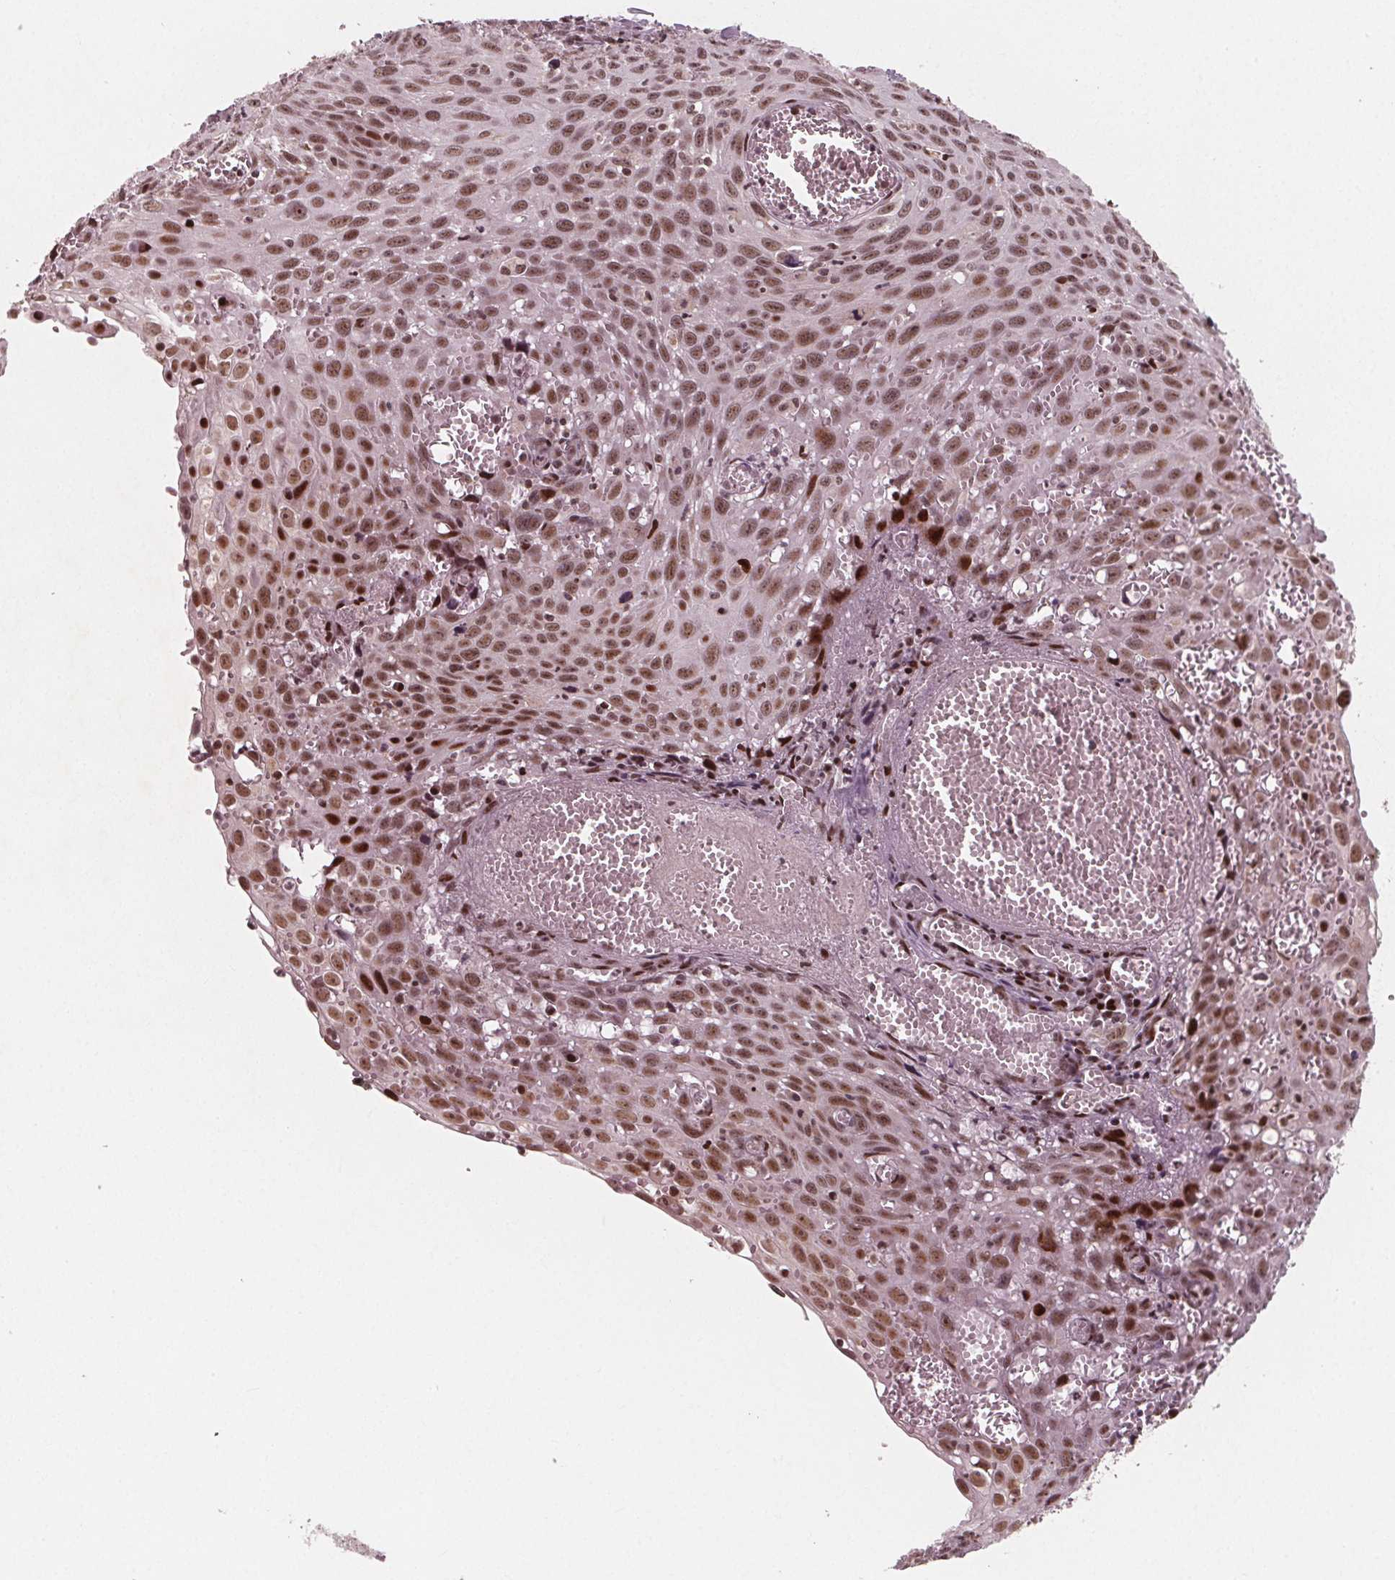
{"staining": {"intensity": "moderate", "quantity": ">75%", "location": "nuclear"}, "tissue": "cervical cancer", "cell_type": "Tumor cells", "image_type": "cancer", "snomed": [{"axis": "morphology", "description": "Squamous cell carcinoma, NOS"}, {"axis": "topography", "description": "Cervix"}], "caption": "About >75% of tumor cells in cervical cancer display moderate nuclear protein expression as visualized by brown immunohistochemical staining.", "gene": "SNRNP35", "patient": {"sex": "female", "age": 38}}